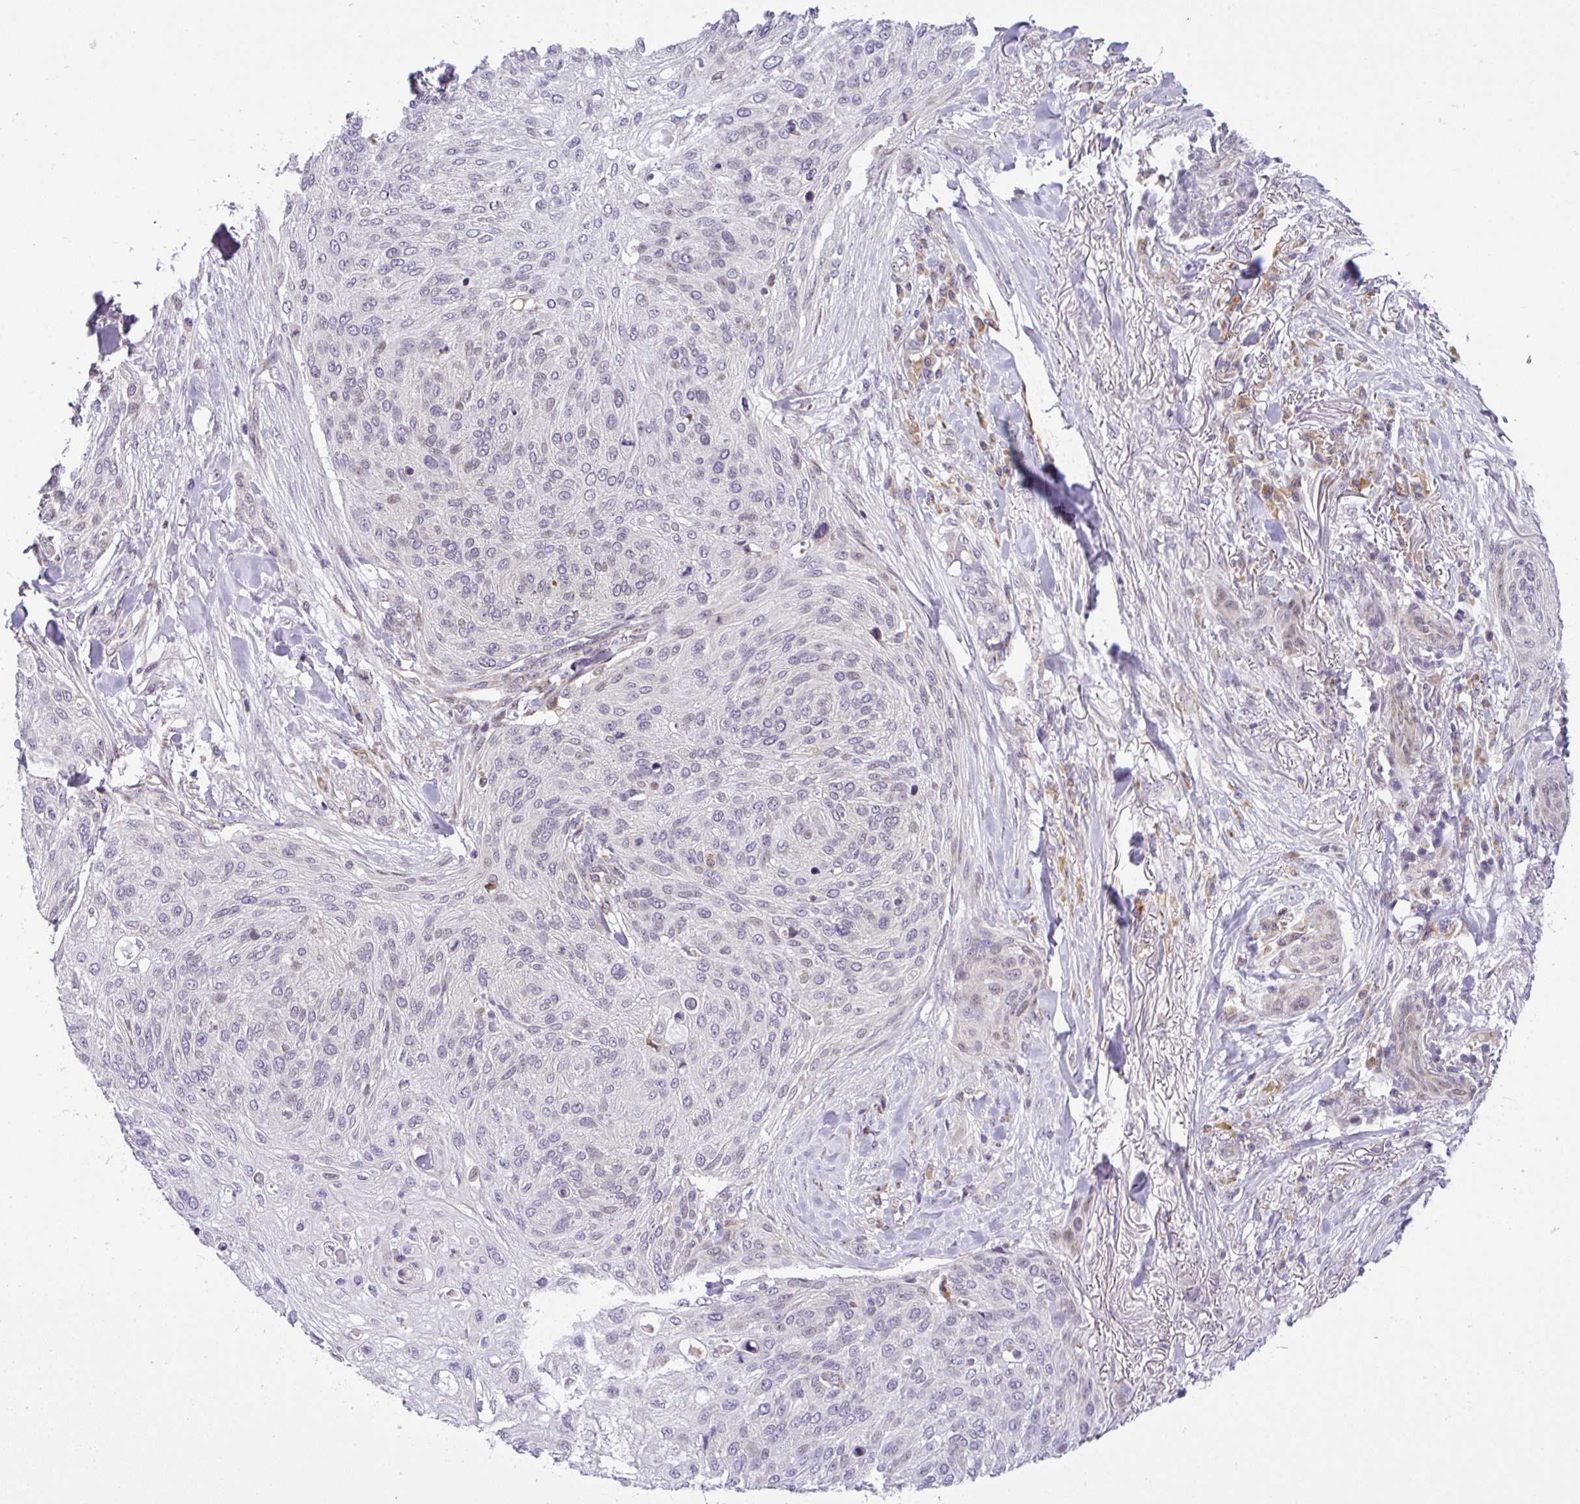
{"staining": {"intensity": "negative", "quantity": "none", "location": "none"}, "tissue": "skin cancer", "cell_type": "Tumor cells", "image_type": "cancer", "snomed": [{"axis": "morphology", "description": "Squamous cell carcinoma, NOS"}, {"axis": "topography", "description": "Skin"}], "caption": "Human skin cancer stained for a protein using IHC exhibits no positivity in tumor cells.", "gene": "NDUFB2", "patient": {"sex": "female", "age": 87}}